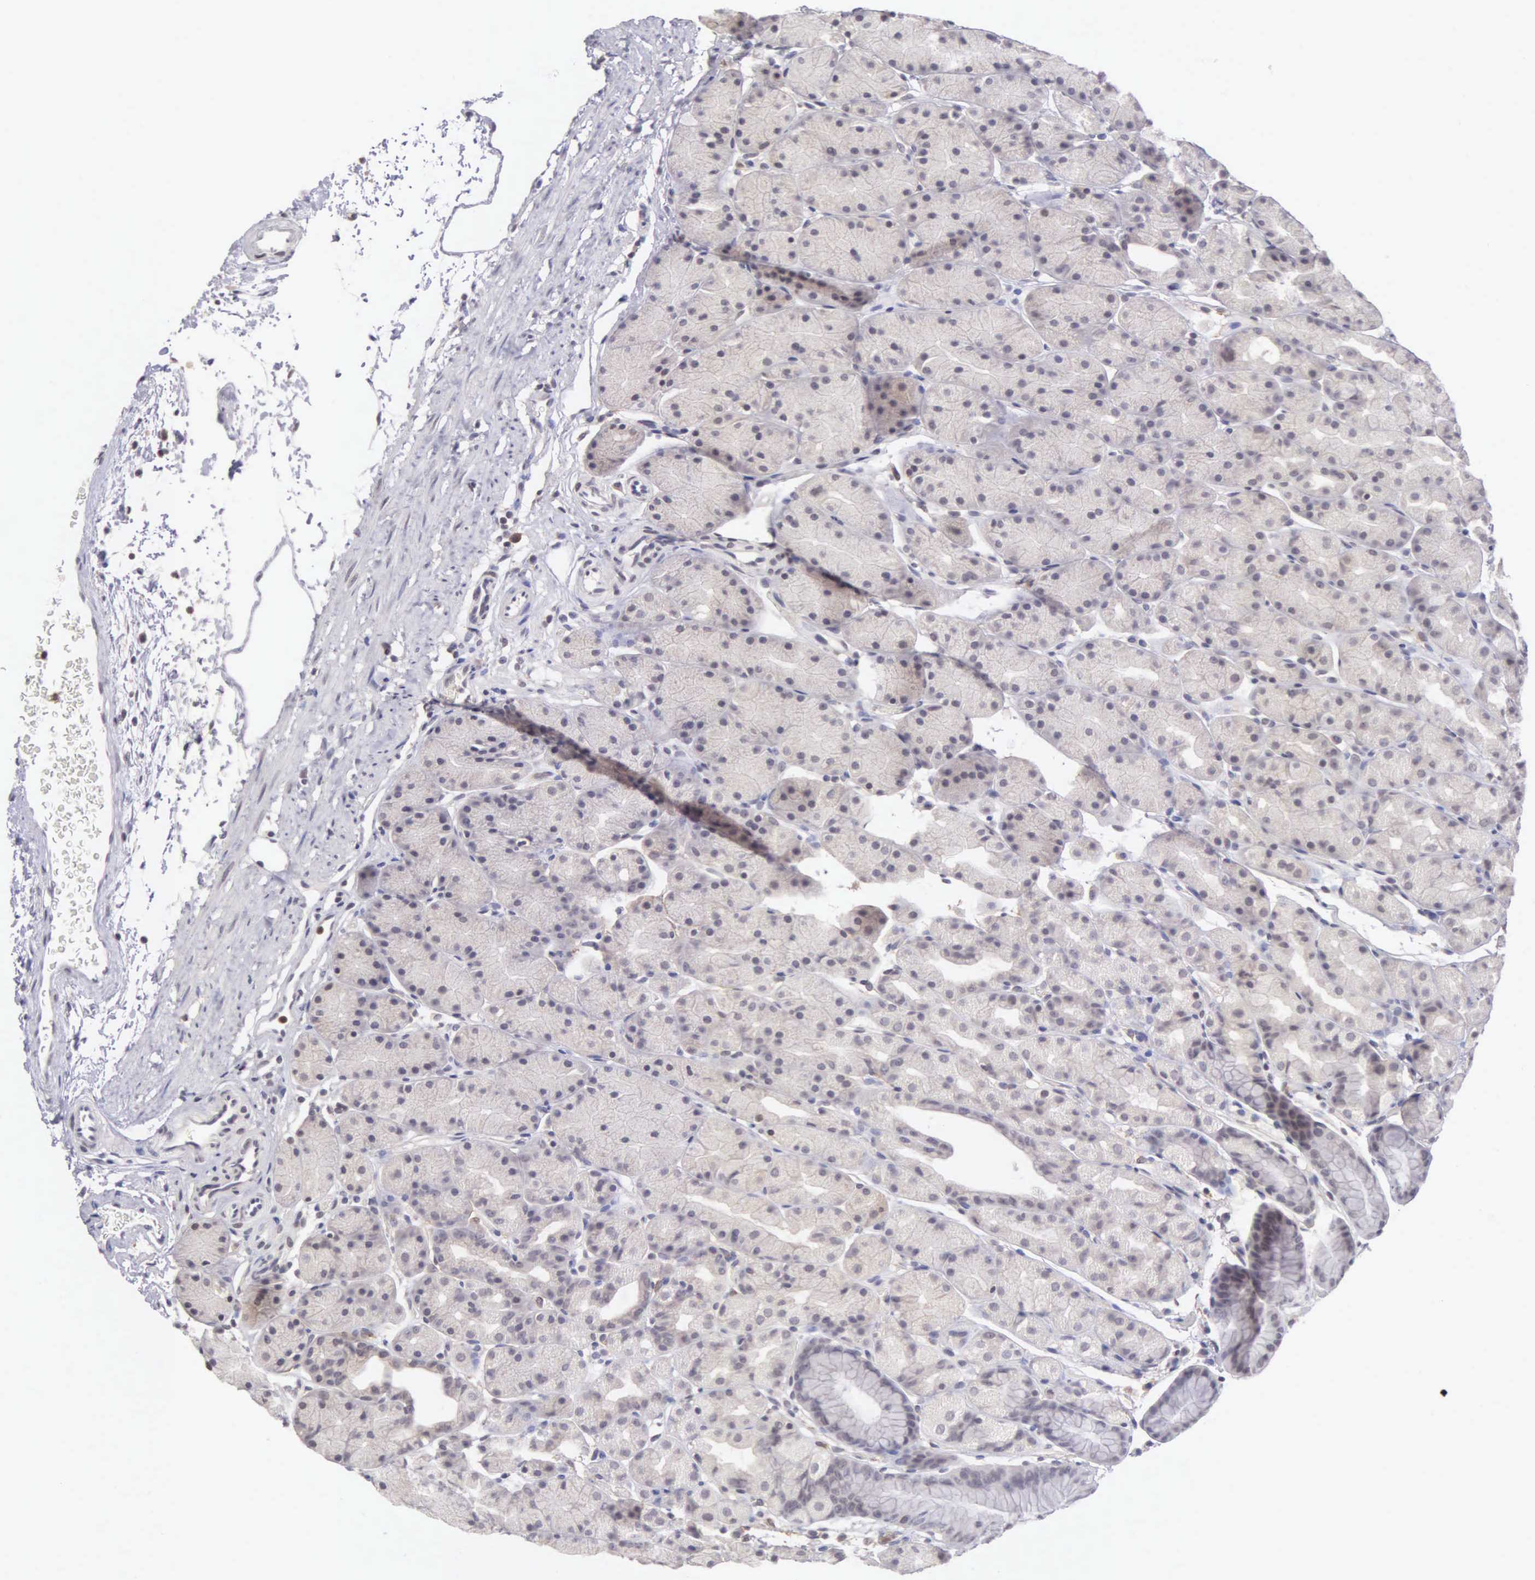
{"staining": {"intensity": "weak", "quantity": ">75%", "location": "cytoplasmic/membranous"}, "tissue": "stomach", "cell_type": "Glandular cells", "image_type": "normal", "snomed": [{"axis": "morphology", "description": "Adenocarcinoma, NOS"}, {"axis": "topography", "description": "Stomach, upper"}], "caption": "High-magnification brightfield microscopy of unremarkable stomach stained with DAB (brown) and counterstained with hematoxylin (blue). glandular cells exhibit weak cytoplasmic/membranous positivity is present in about>75% of cells.", "gene": "BRD1", "patient": {"sex": "male", "age": 47}}